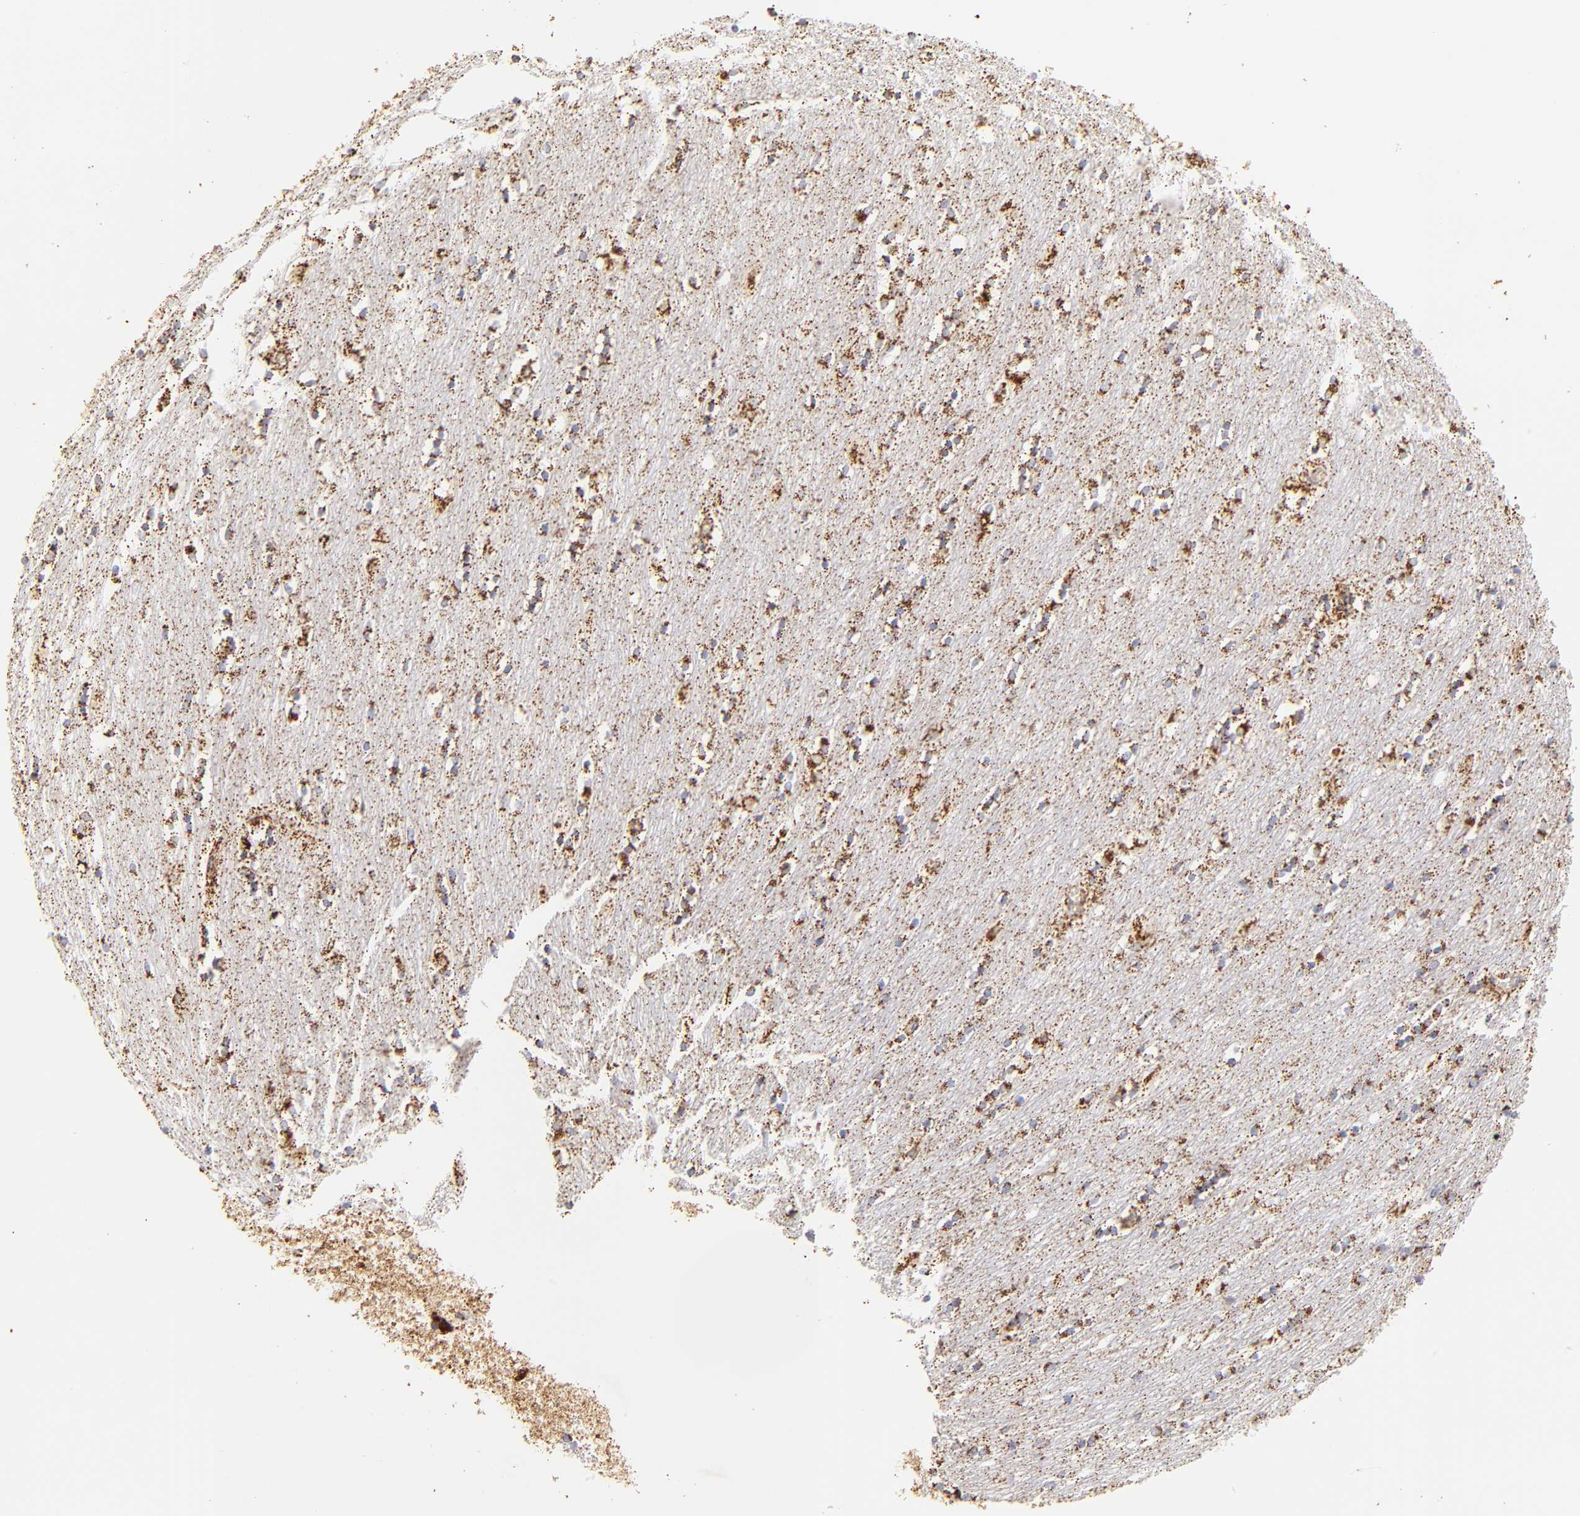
{"staining": {"intensity": "moderate", "quantity": "25%-75%", "location": "cytoplasmic/membranous"}, "tissue": "caudate", "cell_type": "Glial cells", "image_type": "normal", "snomed": [{"axis": "morphology", "description": "Normal tissue, NOS"}, {"axis": "topography", "description": "Lateral ventricle wall"}], "caption": "A high-resolution image shows IHC staining of unremarkable caudate, which displays moderate cytoplasmic/membranous staining in approximately 25%-75% of glial cells.", "gene": "ECH1", "patient": {"sex": "female", "age": 54}}